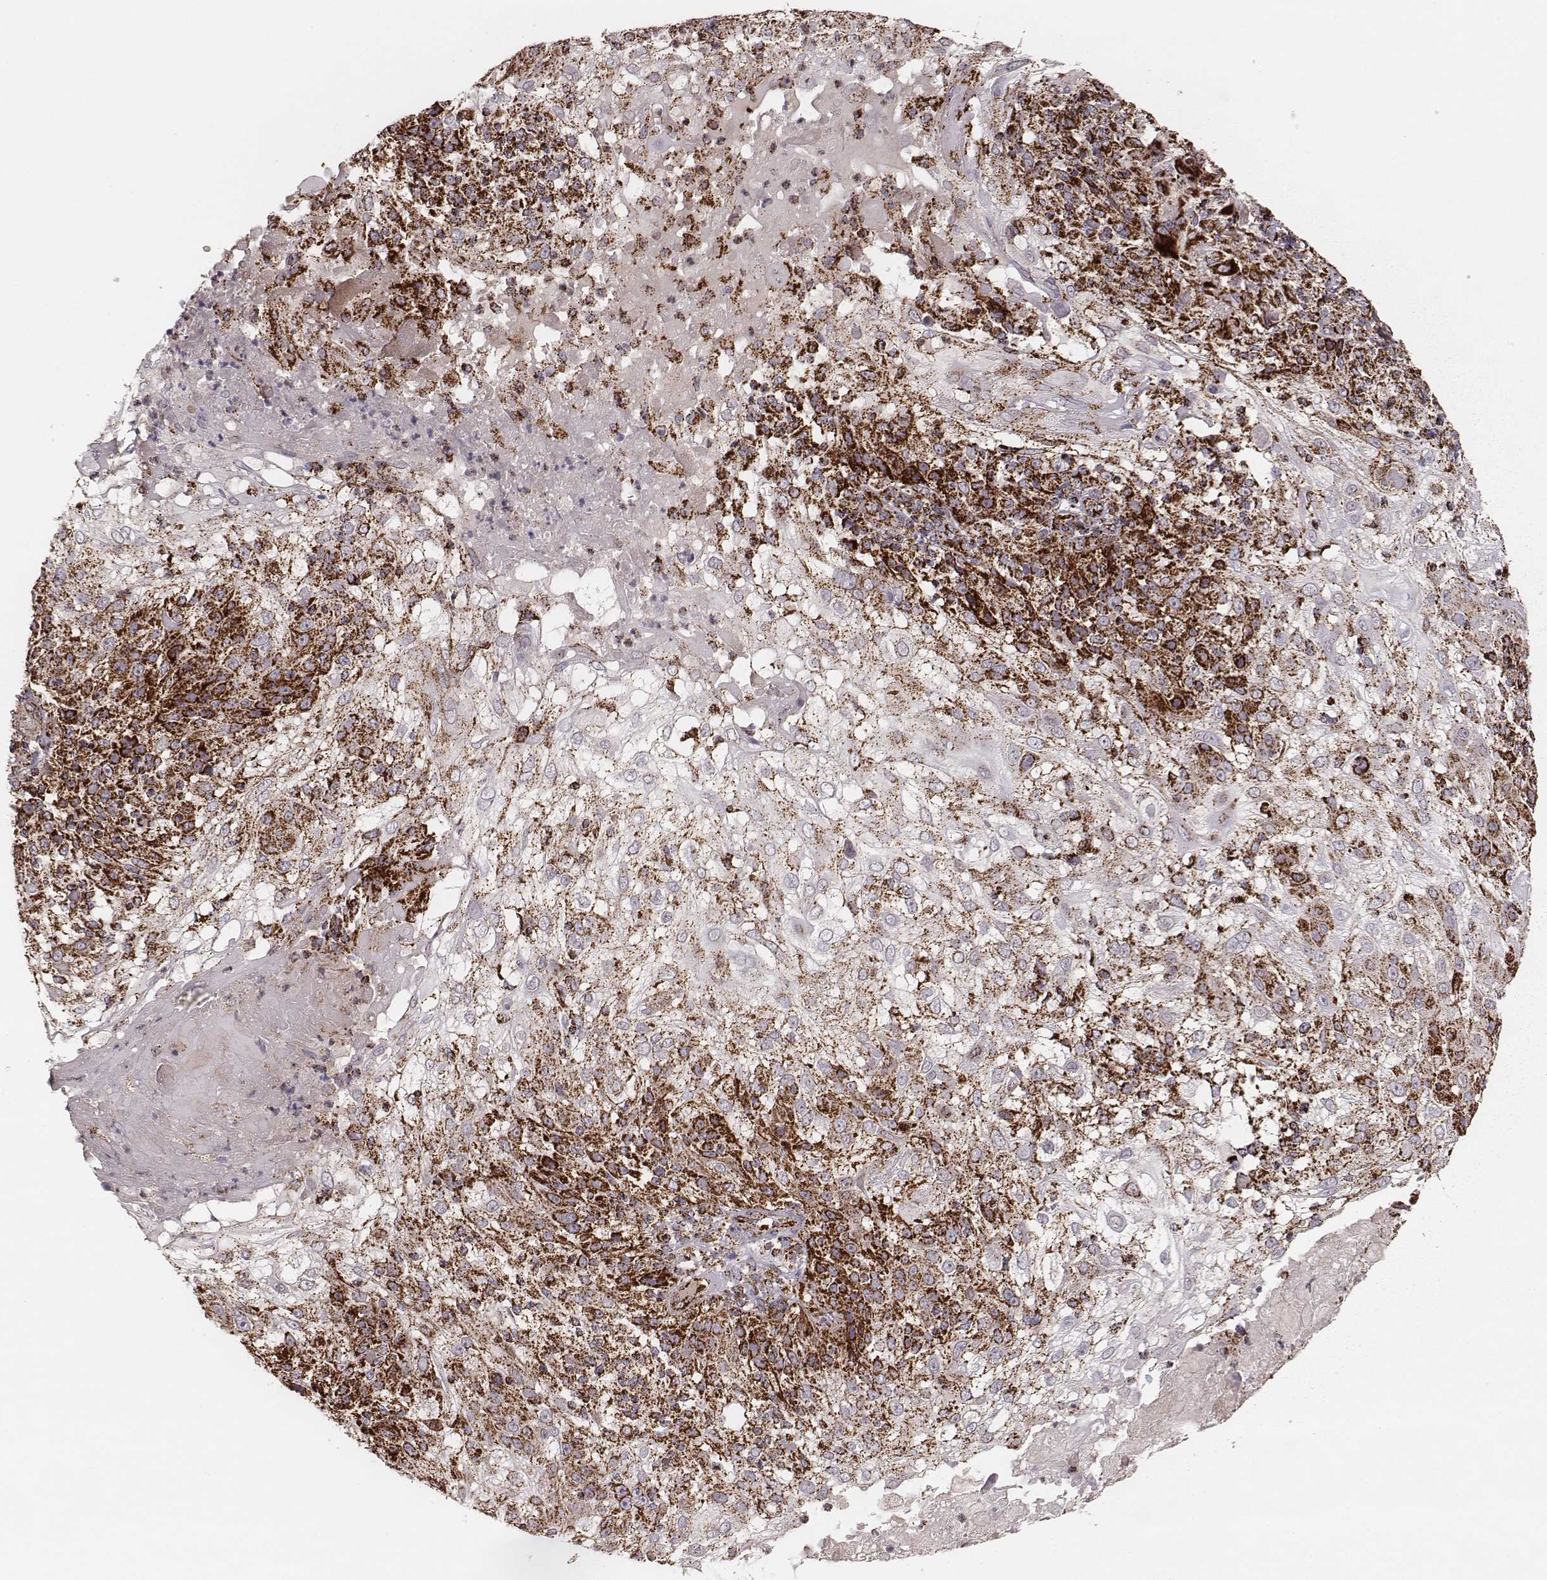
{"staining": {"intensity": "strong", "quantity": ">75%", "location": "cytoplasmic/membranous"}, "tissue": "skin cancer", "cell_type": "Tumor cells", "image_type": "cancer", "snomed": [{"axis": "morphology", "description": "Normal tissue, NOS"}, {"axis": "morphology", "description": "Squamous cell carcinoma, NOS"}, {"axis": "topography", "description": "Skin"}], "caption": "This image demonstrates immunohistochemistry (IHC) staining of human skin cancer (squamous cell carcinoma), with high strong cytoplasmic/membranous staining in about >75% of tumor cells.", "gene": "TUFM", "patient": {"sex": "female", "age": 83}}